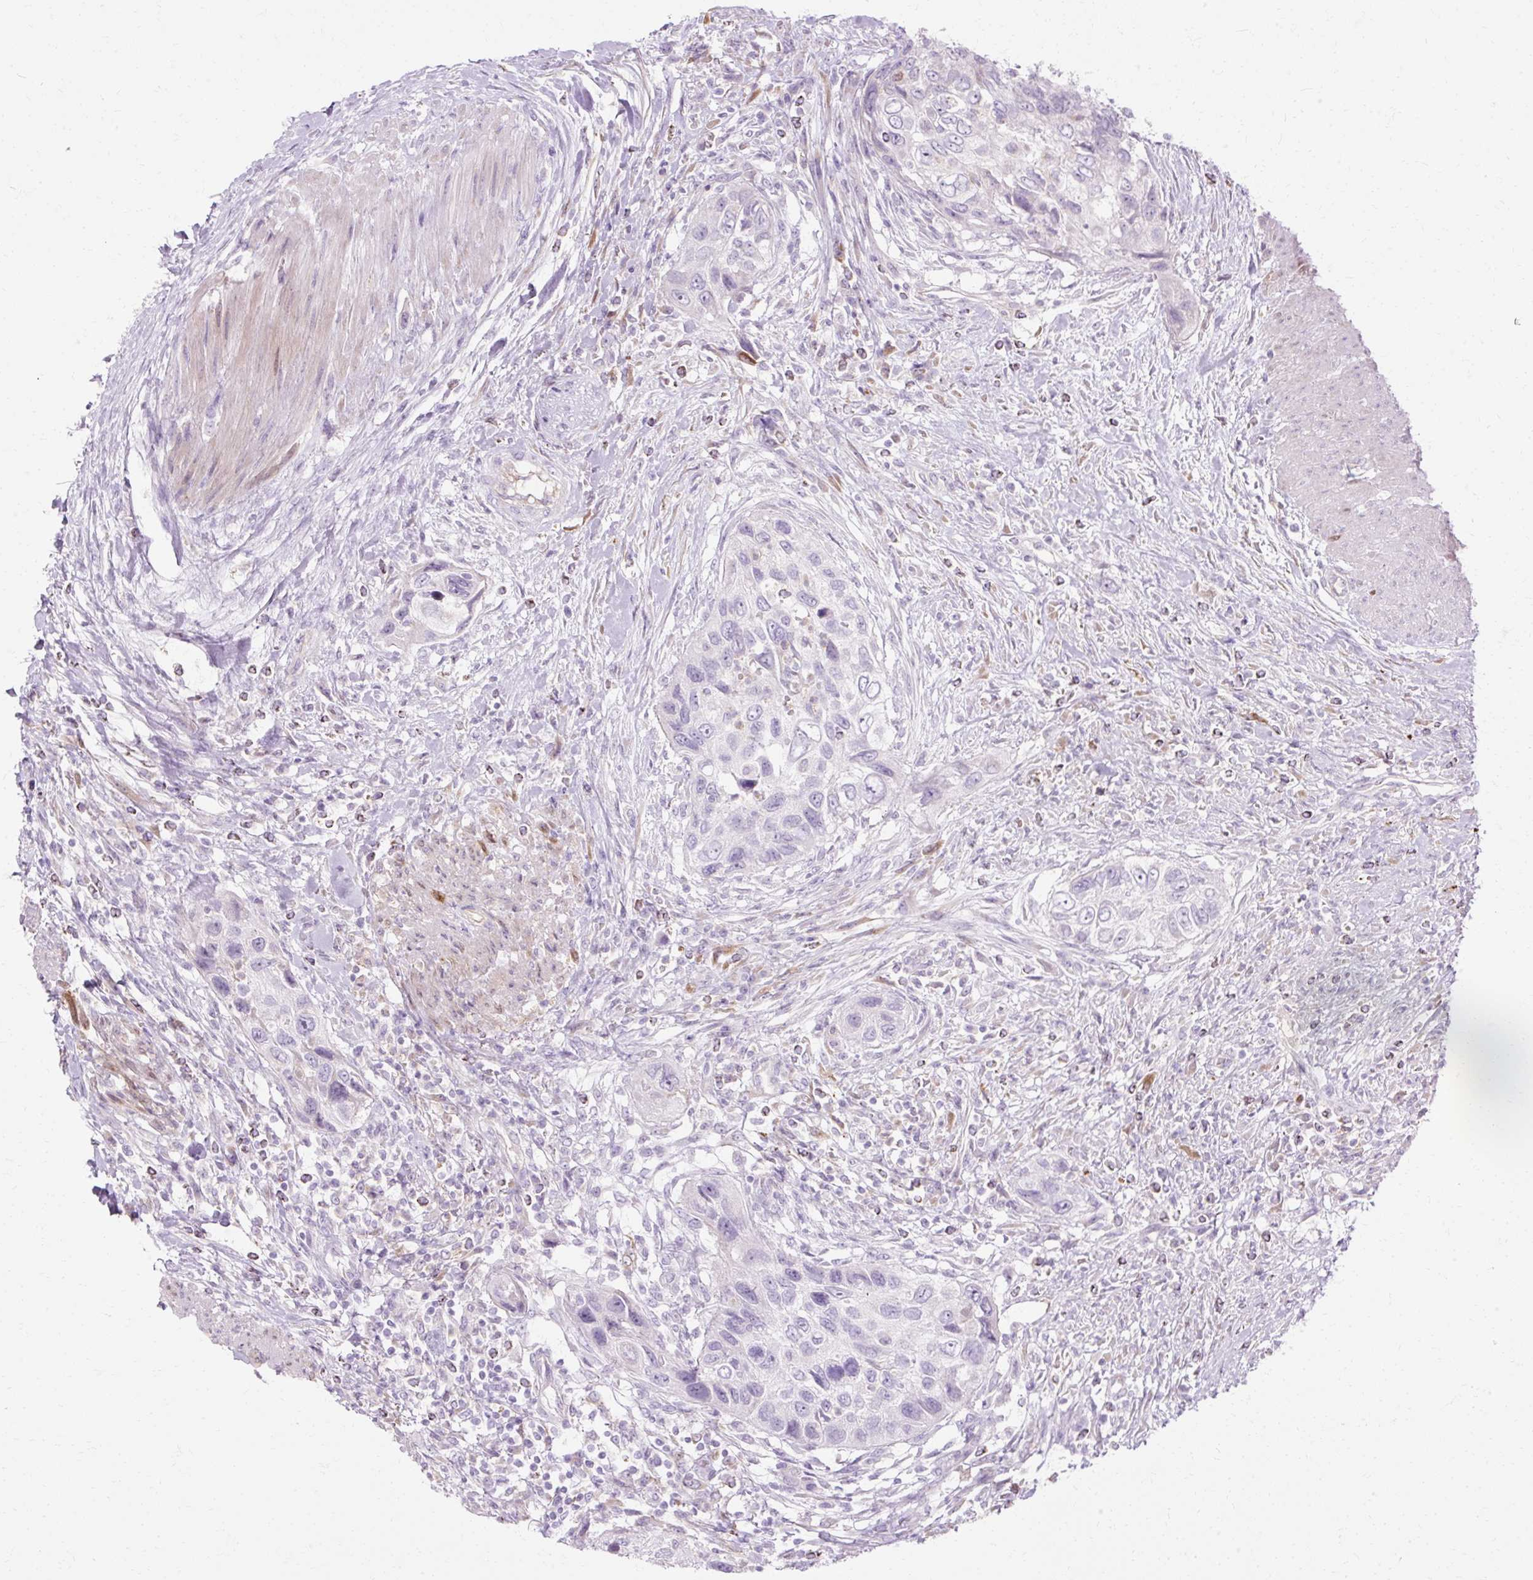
{"staining": {"intensity": "negative", "quantity": "none", "location": "none"}, "tissue": "urothelial cancer", "cell_type": "Tumor cells", "image_type": "cancer", "snomed": [{"axis": "morphology", "description": "Urothelial carcinoma, High grade"}, {"axis": "topography", "description": "Urinary bladder"}], "caption": "IHC of high-grade urothelial carcinoma exhibits no staining in tumor cells.", "gene": "HSD11B1", "patient": {"sex": "female", "age": 60}}